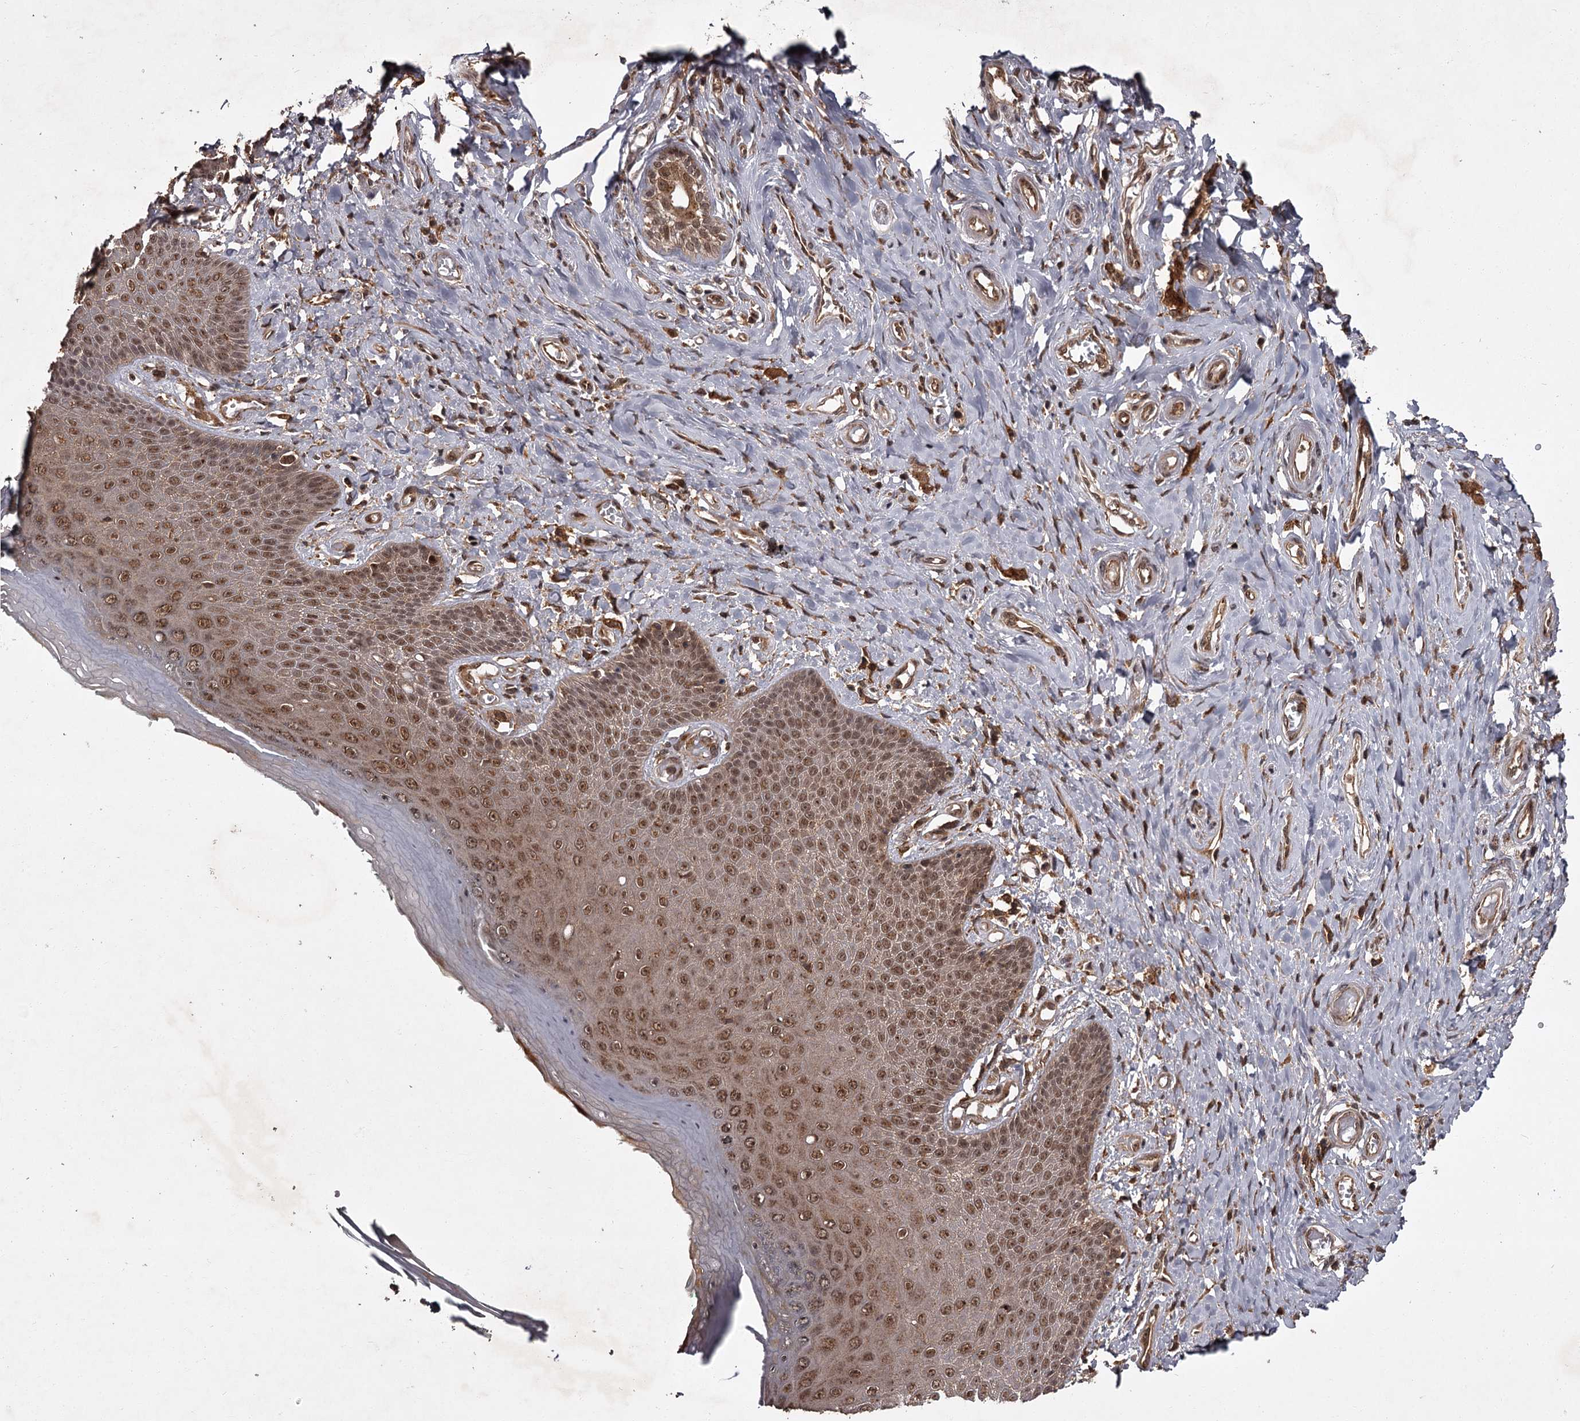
{"staining": {"intensity": "moderate", "quantity": ">75%", "location": "cytoplasmic/membranous,nuclear"}, "tissue": "skin", "cell_type": "Epidermal cells", "image_type": "normal", "snomed": [{"axis": "morphology", "description": "Normal tissue, NOS"}, {"axis": "topography", "description": "Anal"}], "caption": "Skin stained with immunohistochemistry (IHC) exhibits moderate cytoplasmic/membranous,nuclear positivity in approximately >75% of epidermal cells.", "gene": "TBC1D23", "patient": {"sex": "male", "age": 78}}